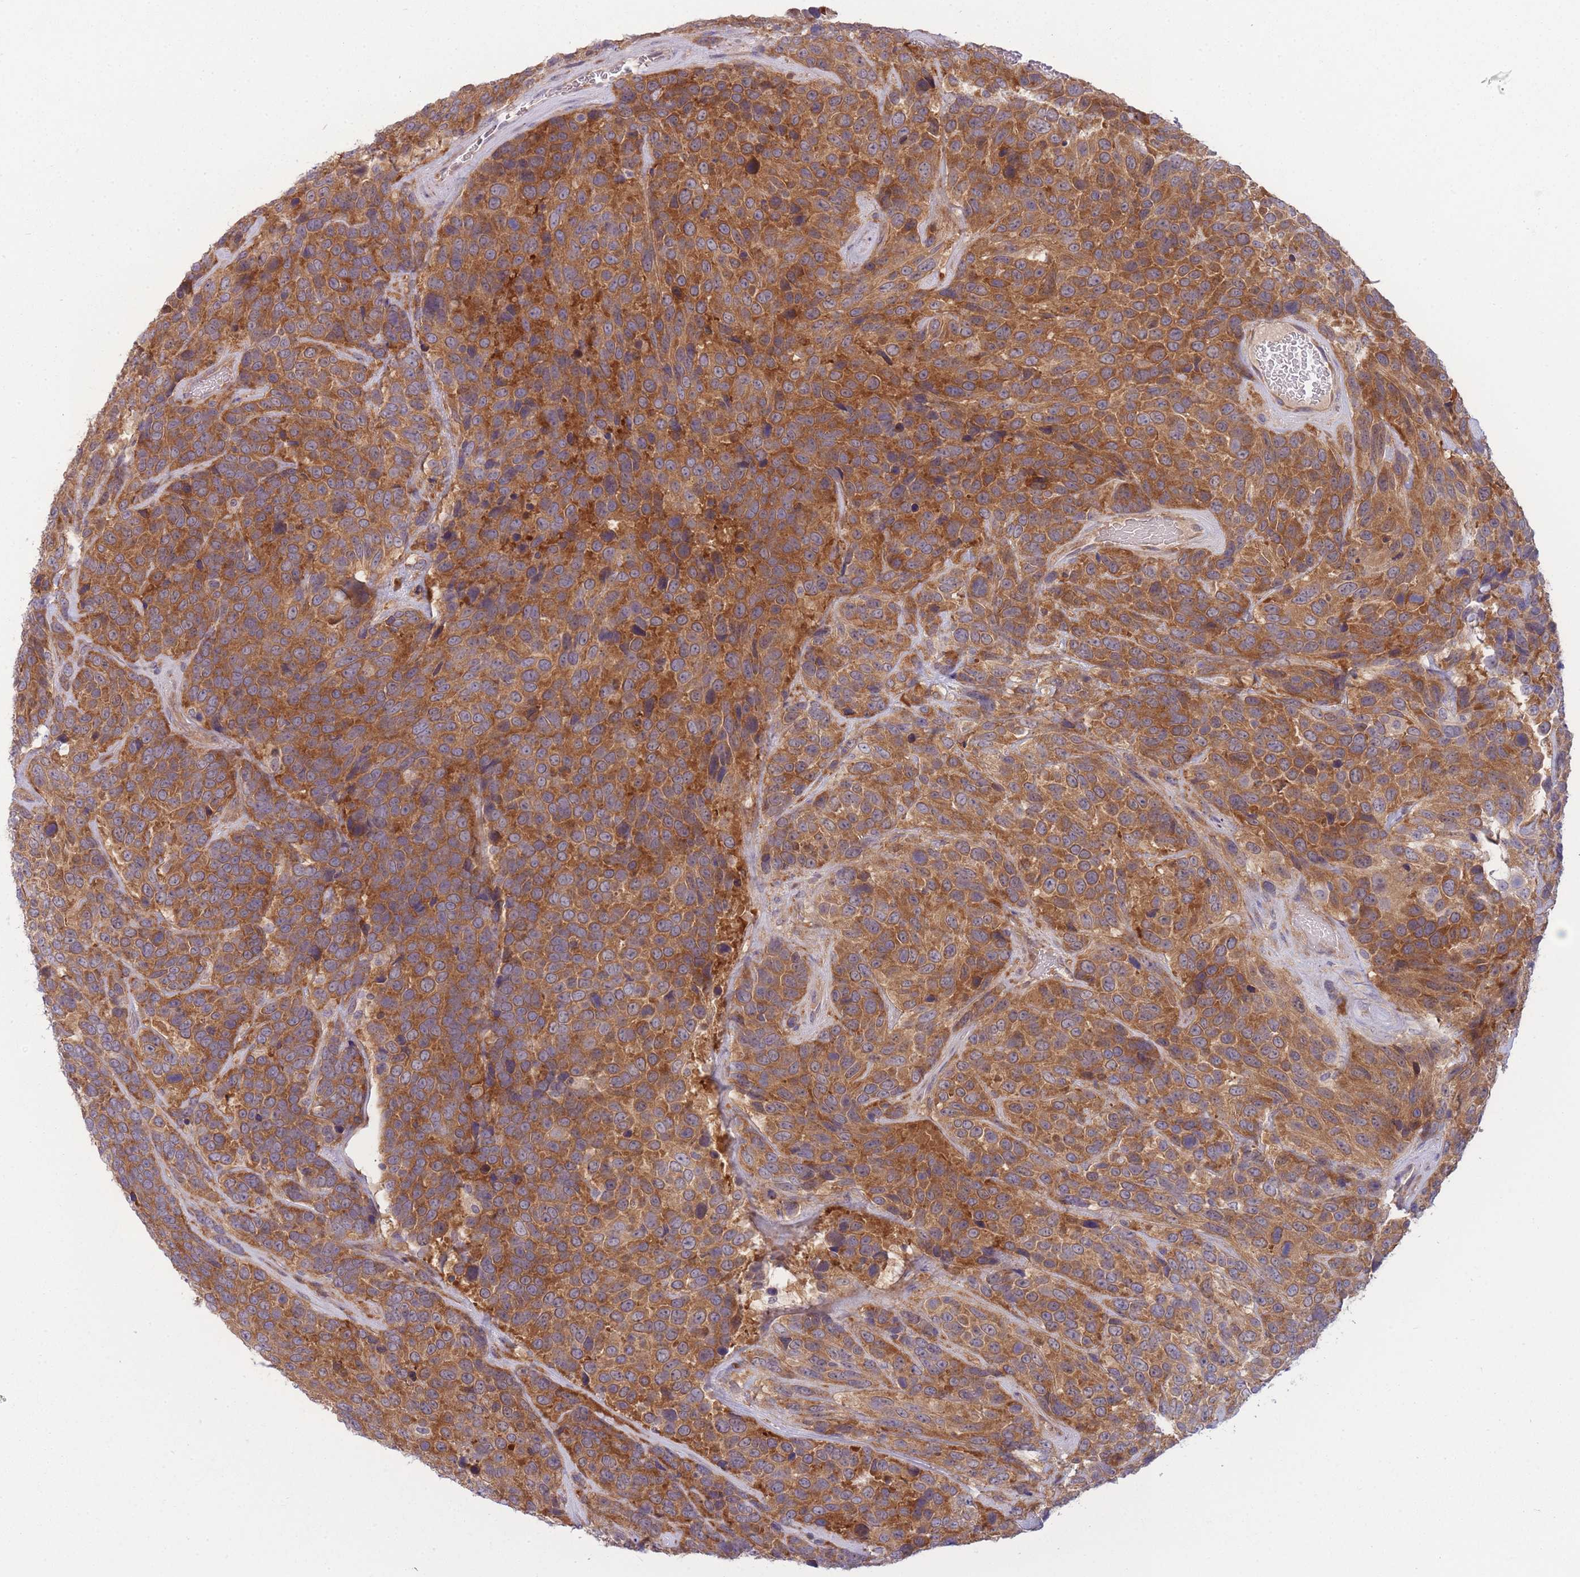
{"staining": {"intensity": "moderate", "quantity": ">75%", "location": "cytoplasmic/membranous"}, "tissue": "urothelial cancer", "cell_type": "Tumor cells", "image_type": "cancer", "snomed": [{"axis": "morphology", "description": "Urothelial carcinoma, High grade"}, {"axis": "topography", "description": "Urinary bladder"}], "caption": "The micrograph exhibits a brown stain indicating the presence of a protein in the cytoplasmic/membranous of tumor cells in urothelial cancer.", "gene": "PFDN6", "patient": {"sex": "female", "age": 70}}